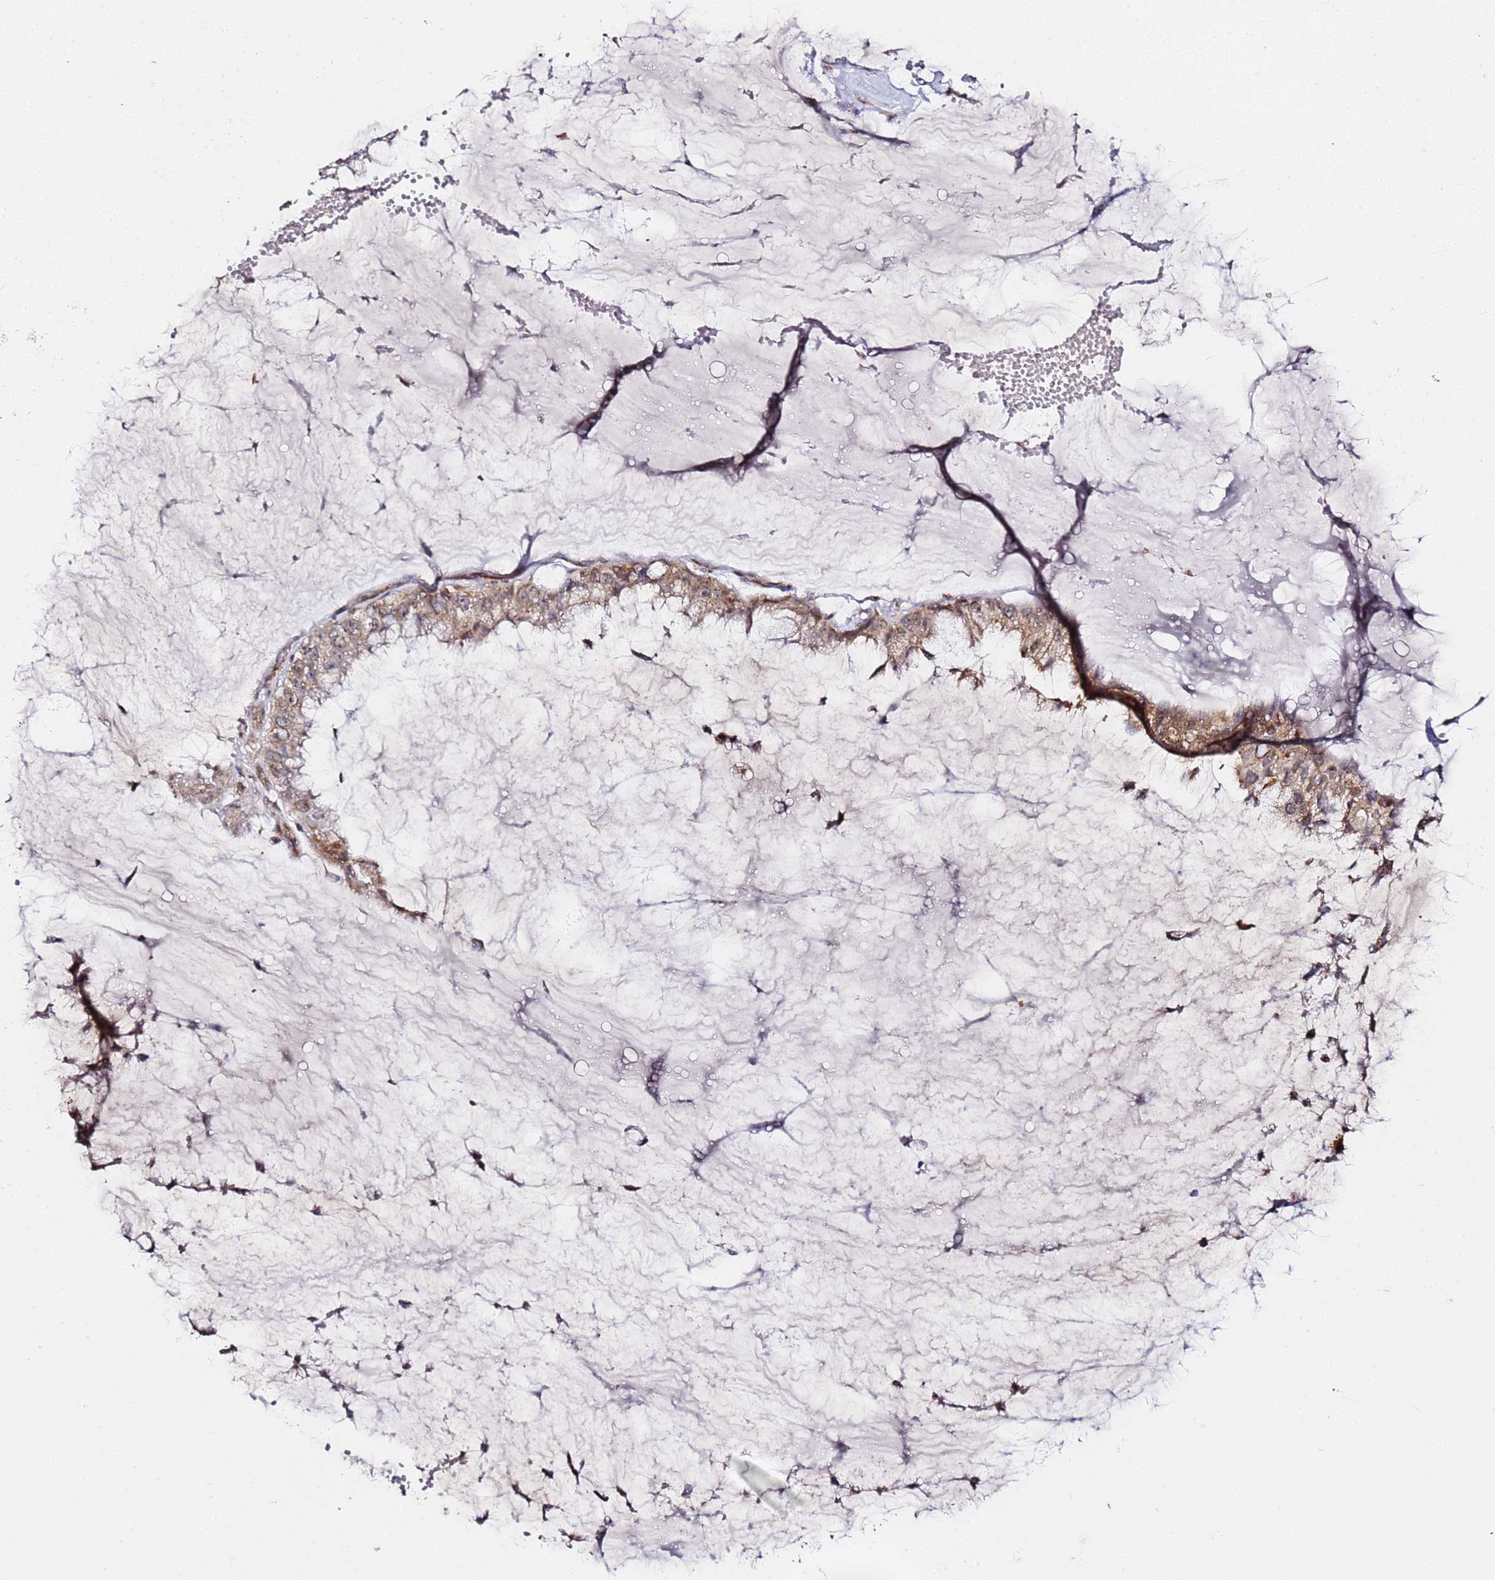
{"staining": {"intensity": "moderate", "quantity": ">75%", "location": "cytoplasmic/membranous"}, "tissue": "ovarian cancer", "cell_type": "Tumor cells", "image_type": "cancer", "snomed": [{"axis": "morphology", "description": "Cystadenocarcinoma, mucinous, NOS"}, {"axis": "topography", "description": "Ovary"}], "caption": "Mucinous cystadenocarcinoma (ovarian) stained with DAB immunohistochemistry shows medium levels of moderate cytoplasmic/membranous staining in approximately >75% of tumor cells.", "gene": "TP53AIP1", "patient": {"sex": "female", "age": 39}}